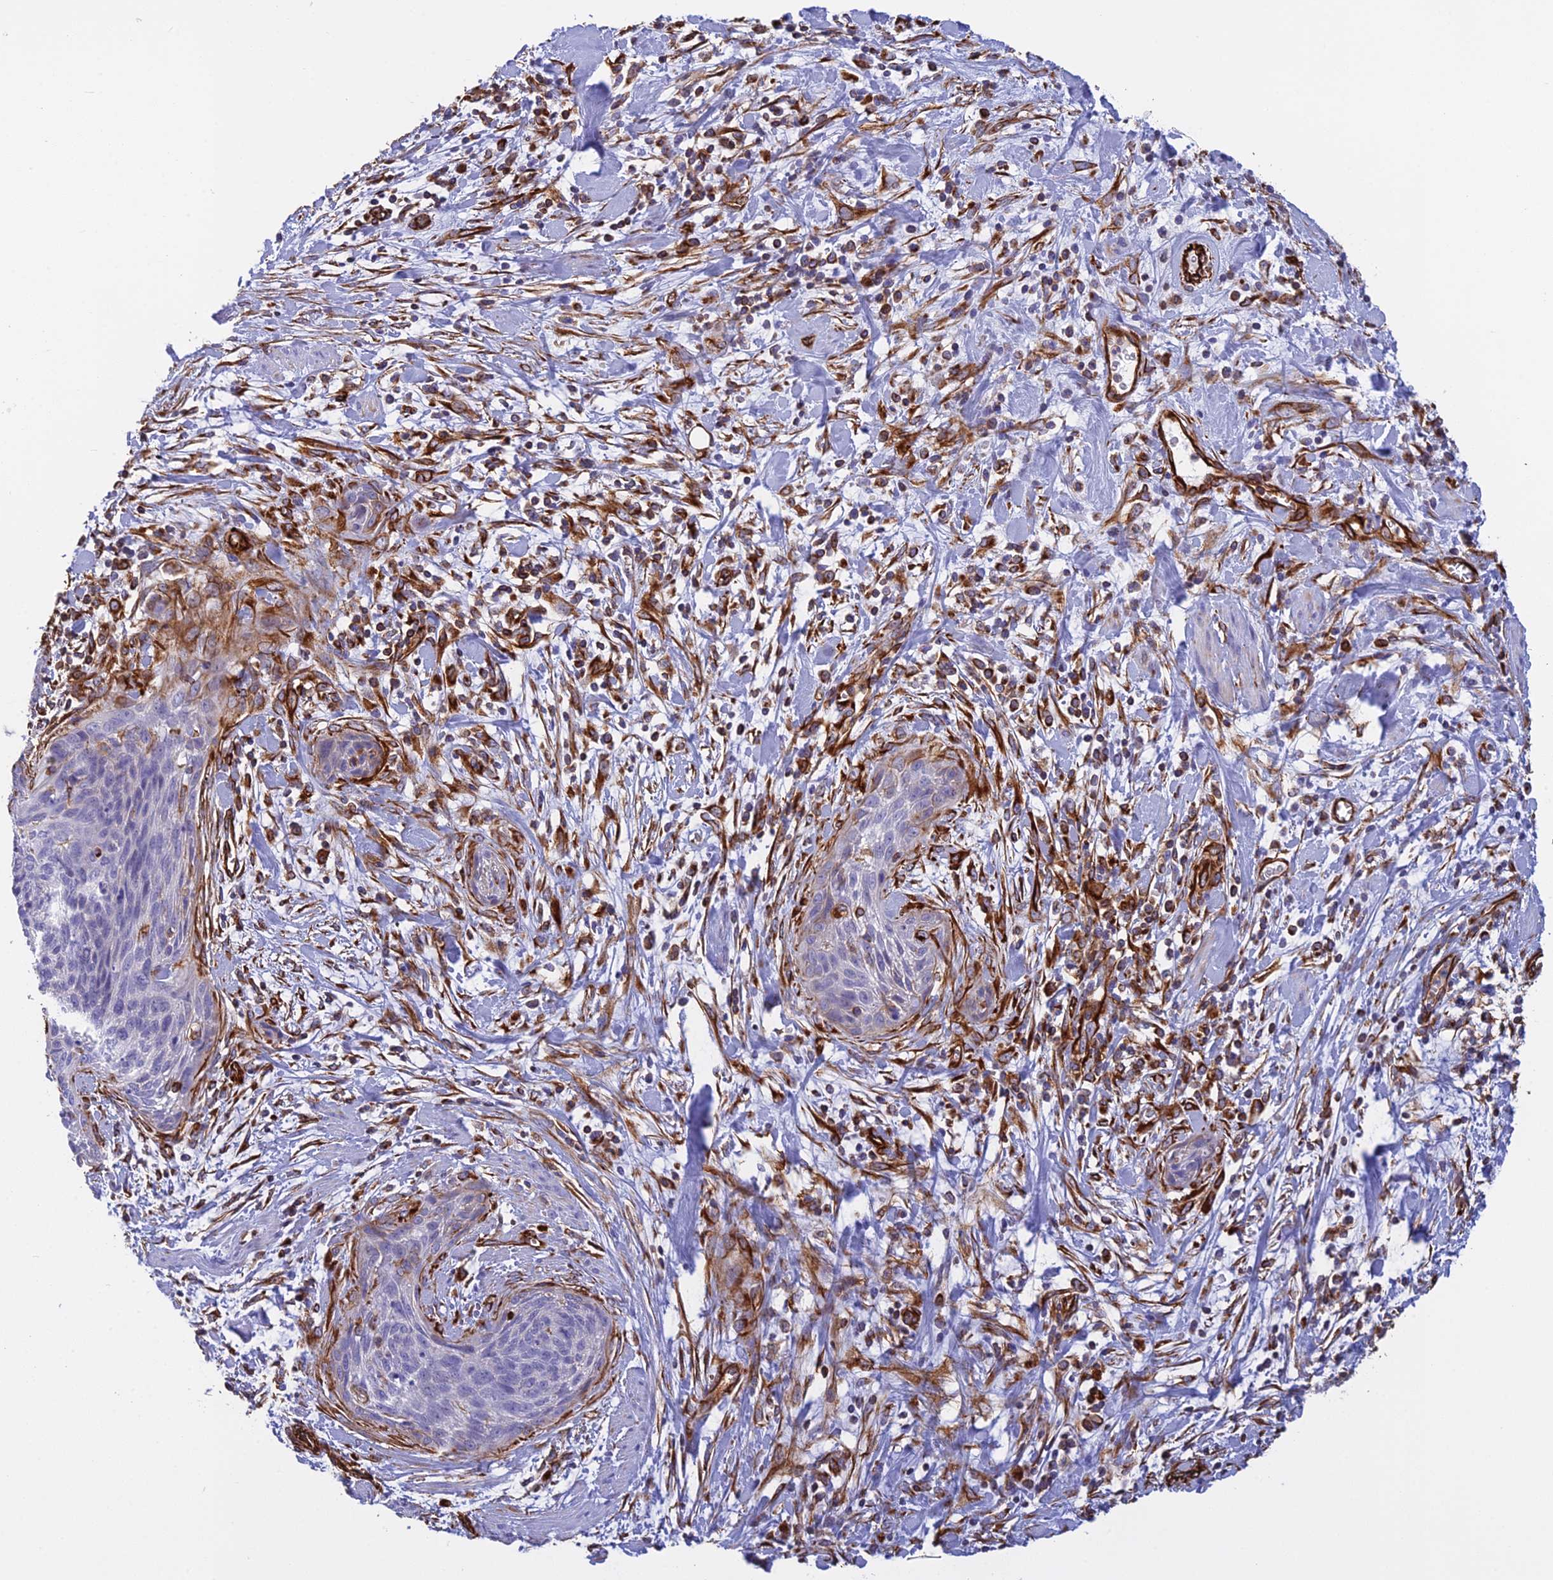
{"staining": {"intensity": "negative", "quantity": "none", "location": "none"}, "tissue": "cervical cancer", "cell_type": "Tumor cells", "image_type": "cancer", "snomed": [{"axis": "morphology", "description": "Squamous cell carcinoma, NOS"}, {"axis": "topography", "description": "Cervix"}], "caption": "A high-resolution photomicrograph shows IHC staining of cervical cancer, which demonstrates no significant positivity in tumor cells. (DAB (3,3'-diaminobenzidine) immunohistochemistry (IHC), high magnification).", "gene": "FBXL20", "patient": {"sex": "female", "age": 55}}